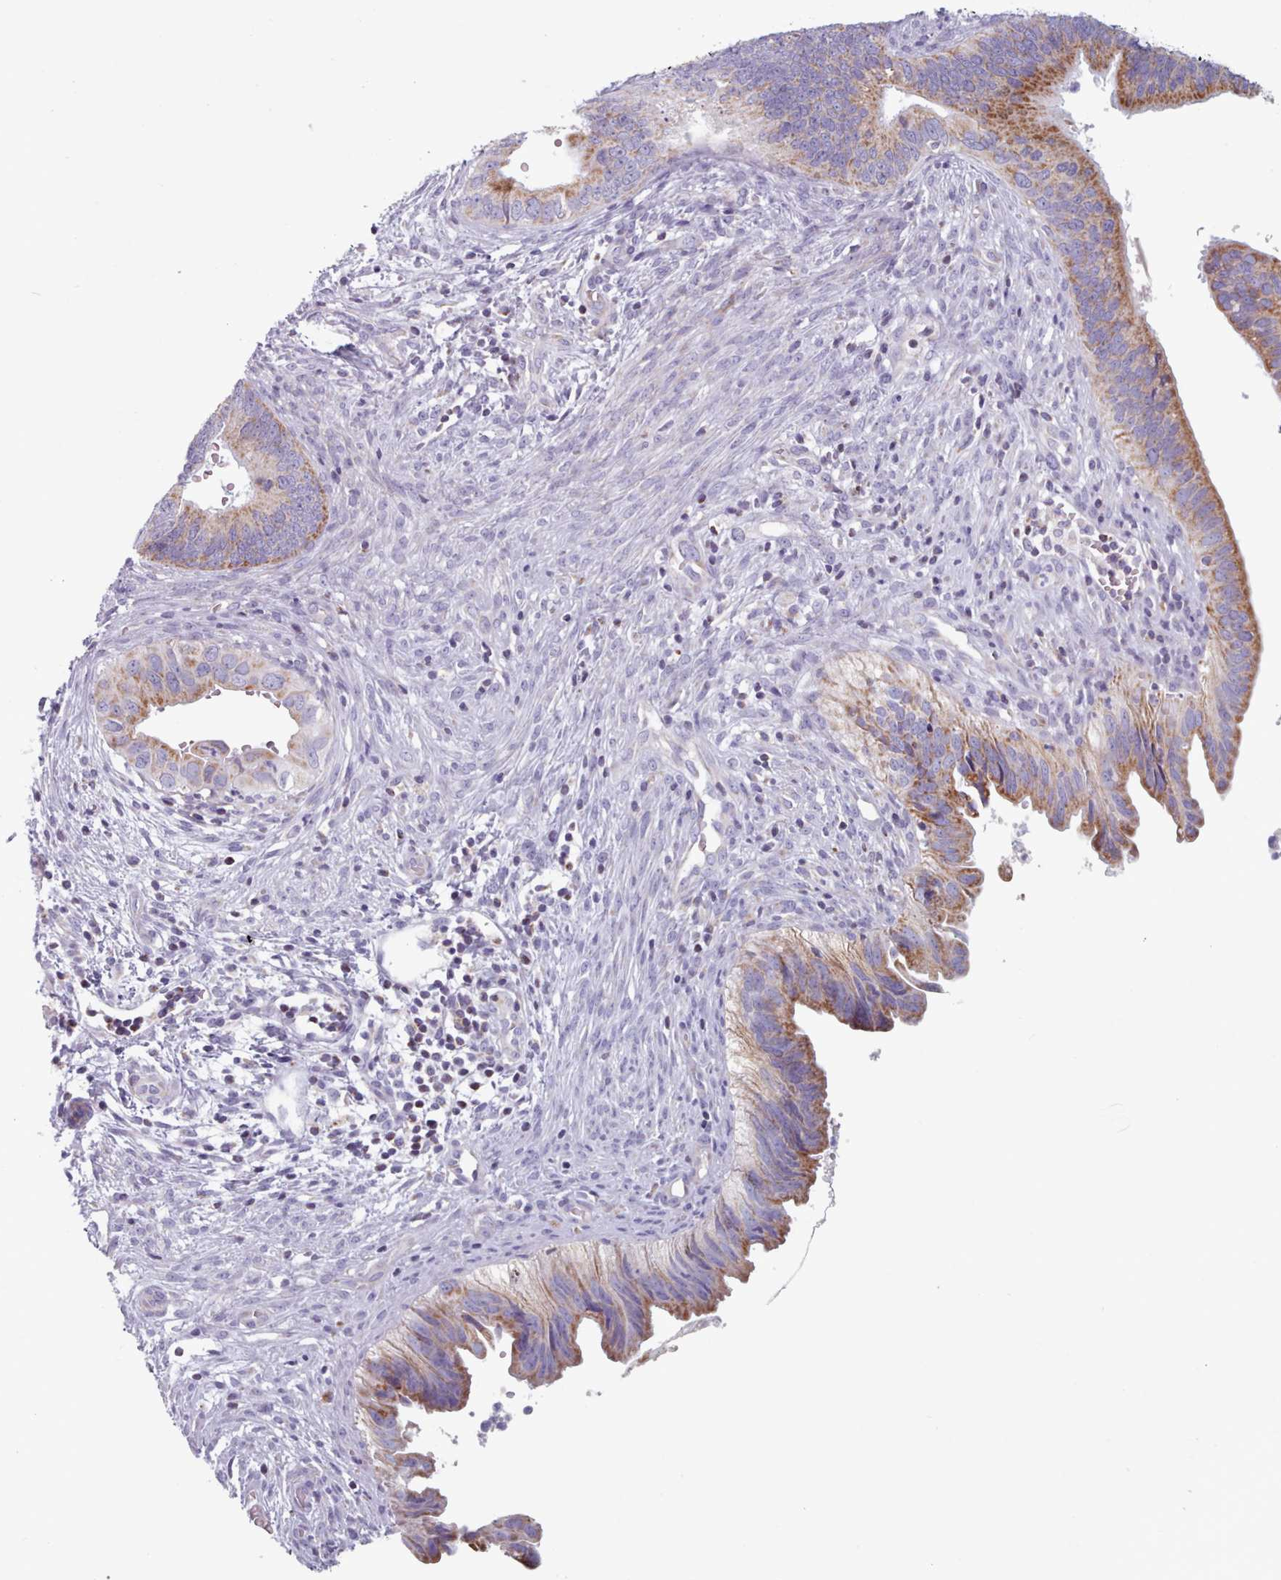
{"staining": {"intensity": "moderate", "quantity": ">75%", "location": "cytoplasmic/membranous"}, "tissue": "cervical cancer", "cell_type": "Tumor cells", "image_type": "cancer", "snomed": [{"axis": "morphology", "description": "Adenocarcinoma, NOS"}, {"axis": "topography", "description": "Cervix"}], "caption": "DAB (3,3'-diaminobenzidine) immunohistochemical staining of human cervical cancer (adenocarcinoma) shows moderate cytoplasmic/membranous protein expression in about >75% of tumor cells. (Brightfield microscopy of DAB IHC at high magnification).", "gene": "FAM170B", "patient": {"sex": "female", "age": 42}}